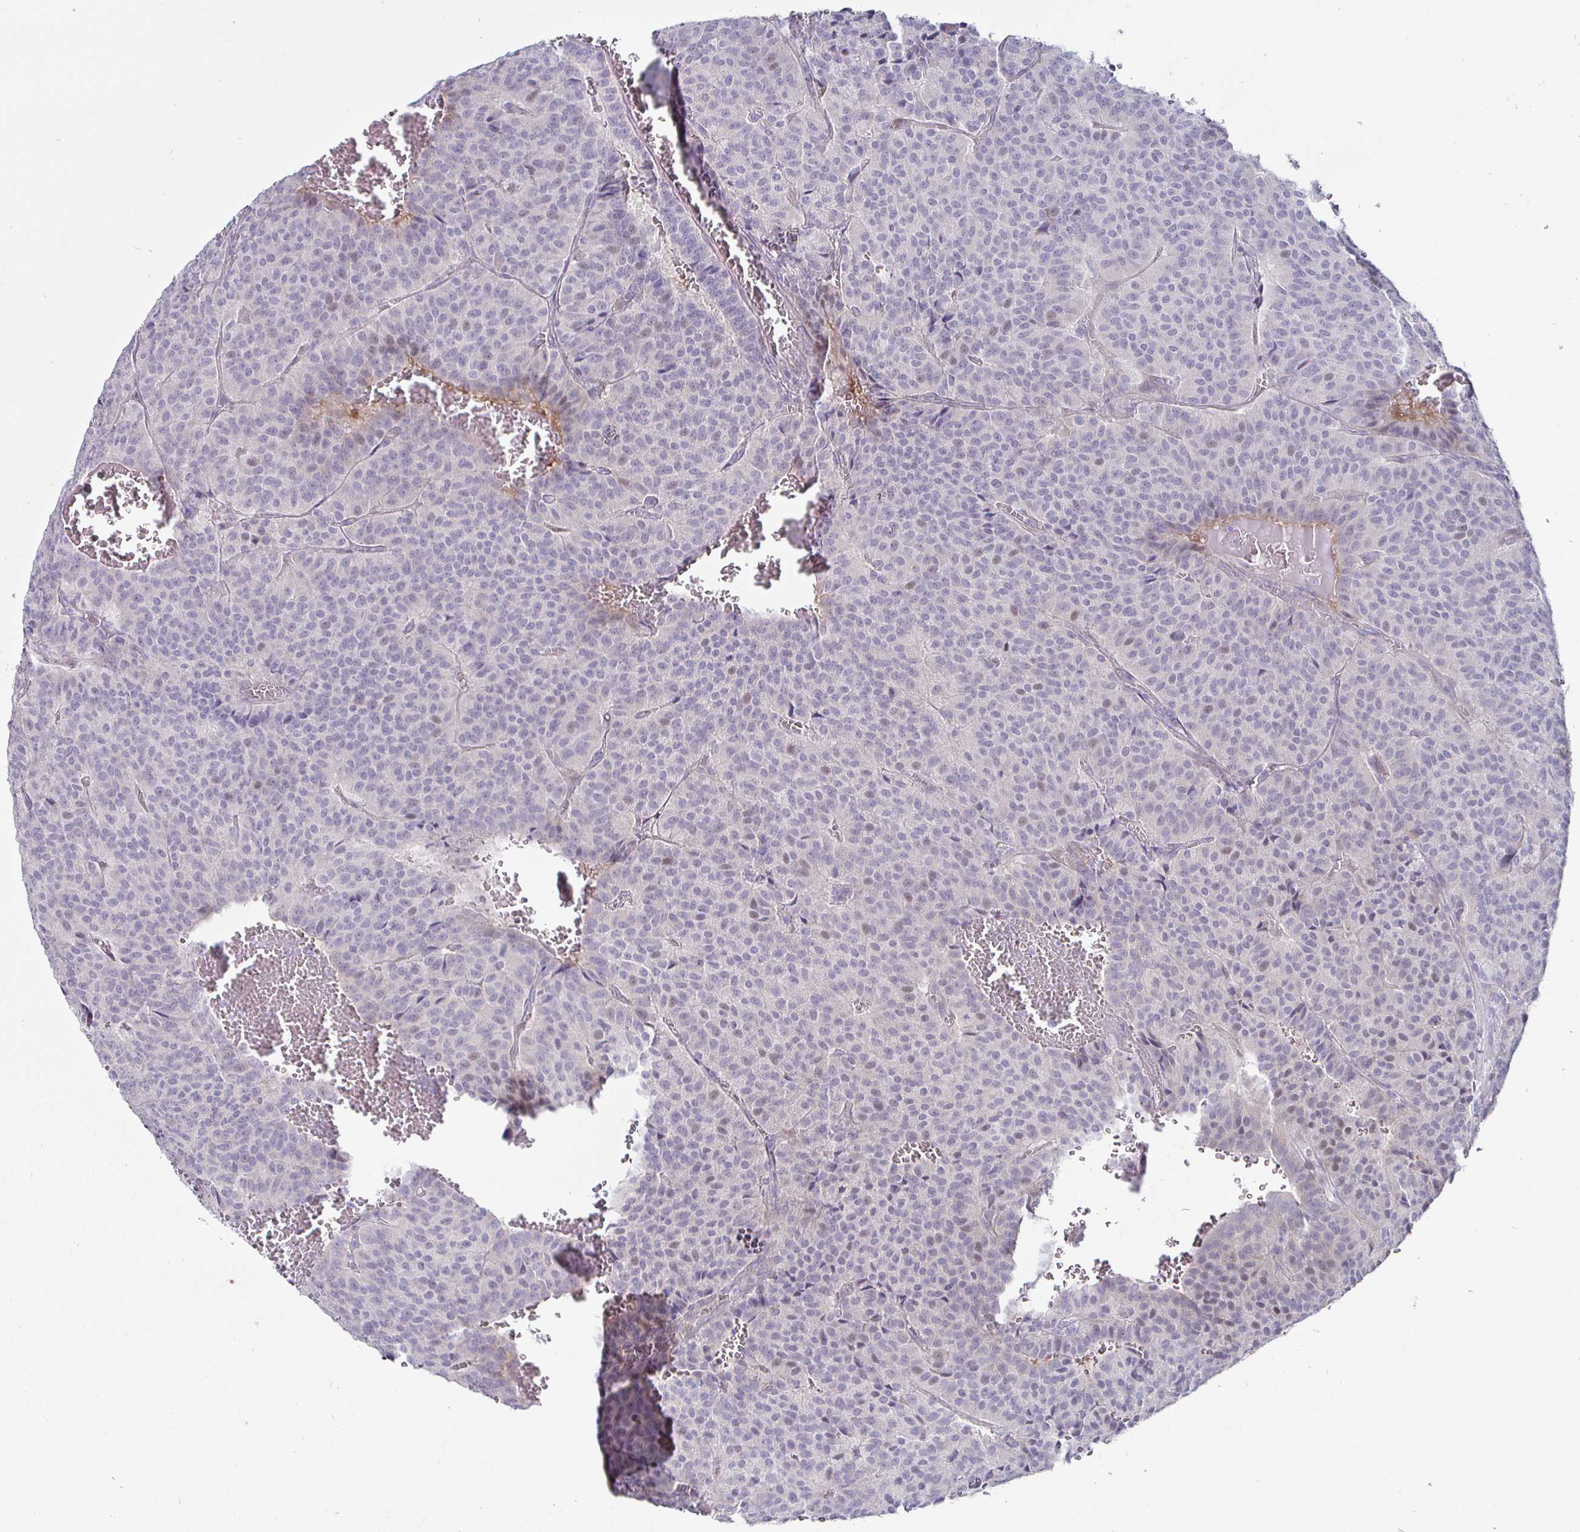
{"staining": {"intensity": "negative", "quantity": "none", "location": "none"}, "tissue": "carcinoid", "cell_type": "Tumor cells", "image_type": "cancer", "snomed": [{"axis": "morphology", "description": "Carcinoid, malignant, NOS"}, {"axis": "topography", "description": "Lung"}], "caption": "Carcinoid was stained to show a protein in brown. There is no significant expression in tumor cells. The staining was performed using DAB (3,3'-diaminobenzidine) to visualize the protein expression in brown, while the nuclei were stained in blue with hematoxylin (Magnification: 20x).", "gene": "DMRTB1", "patient": {"sex": "male", "age": 70}}